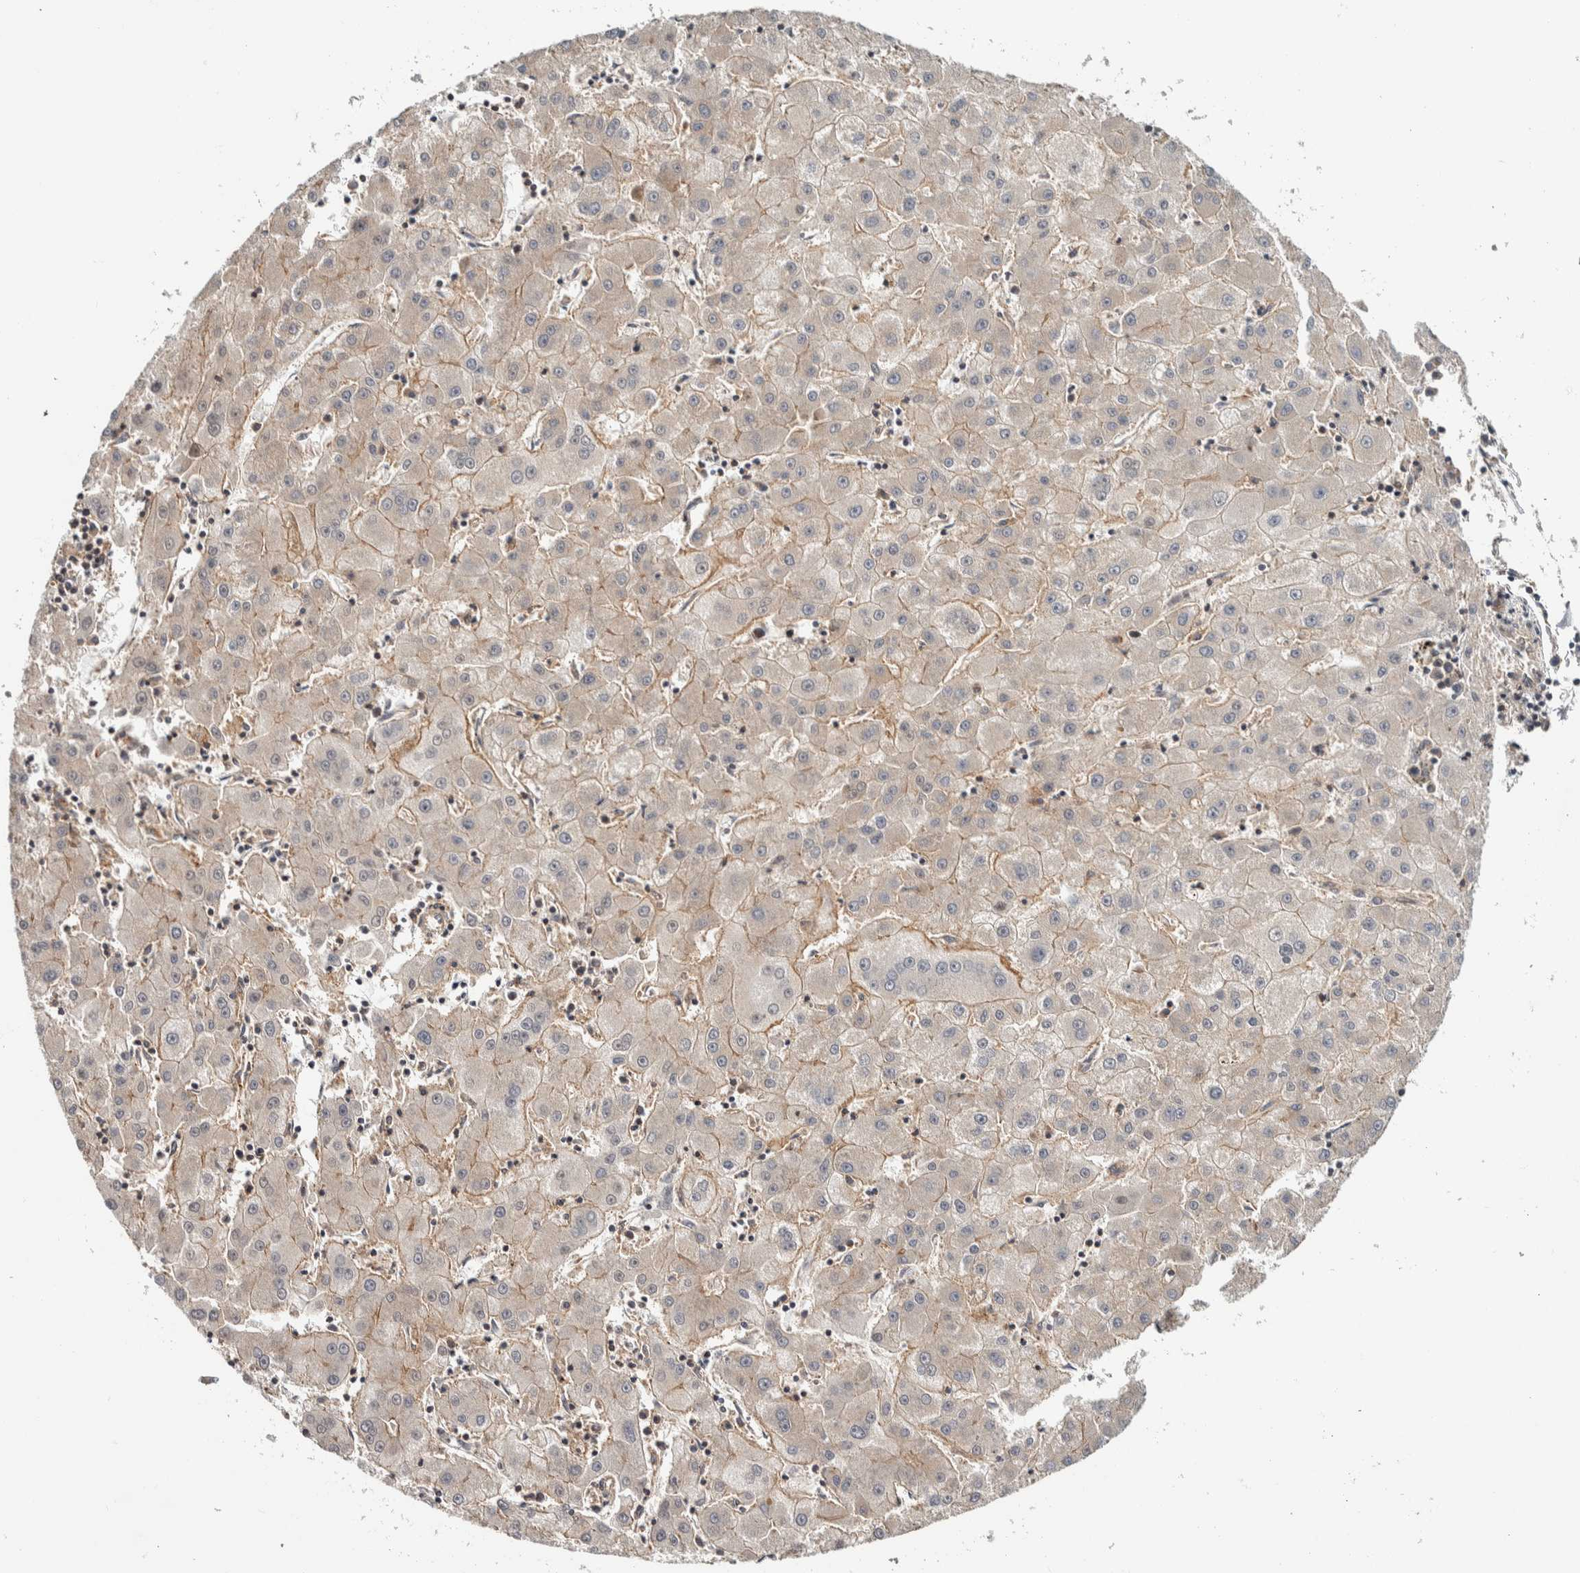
{"staining": {"intensity": "weak", "quantity": "25%-75%", "location": "cytoplasmic/membranous"}, "tissue": "liver cancer", "cell_type": "Tumor cells", "image_type": "cancer", "snomed": [{"axis": "morphology", "description": "Carcinoma, Hepatocellular, NOS"}, {"axis": "topography", "description": "Liver"}], "caption": "Weak cytoplasmic/membranous protein positivity is seen in about 25%-75% of tumor cells in liver cancer (hepatocellular carcinoma).", "gene": "CHMP4C", "patient": {"sex": "male", "age": 72}}